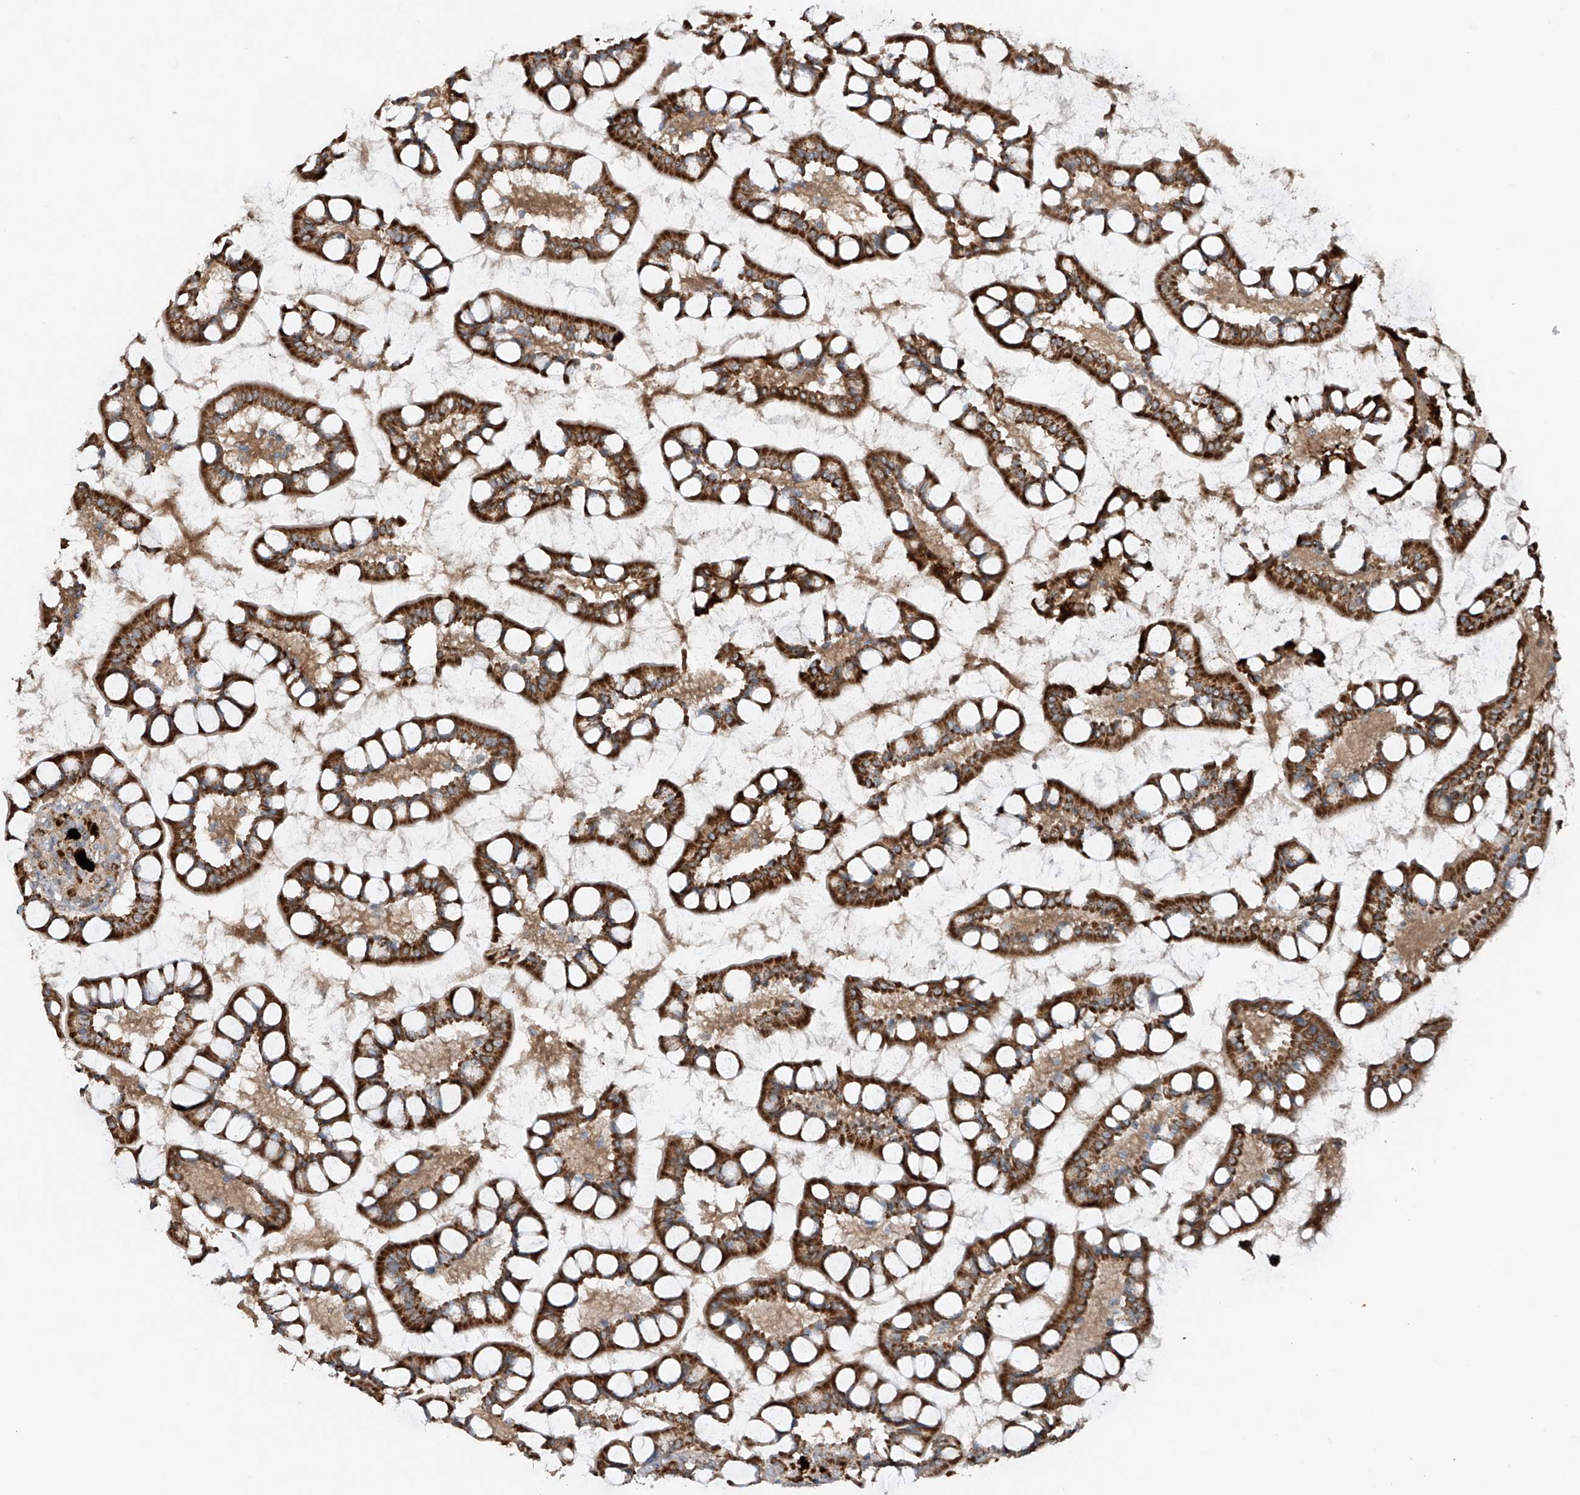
{"staining": {"intensity": "strong", "quantity": ">75%", "location": "cytoplasmic/membranous"}, "tissue": "small intestine", "cell_type": "Glandular cells", "image_type": "normal", "snomed": [{"axis": "morphology", "description": "Normal tissue, NOS"}, {"axis": "topography", "description": "Small intestine"}], "caption": "Immunohistochemistry of benign small intestine demonstrates high levels of strong cytoplasmic/membranous positivity in approximately >75% of glandular cells. The protein is shown in brown color, while the nuclei are stained blue.", "gene": "SAMD3", "patient": {"sex": "male", "age": 52}}